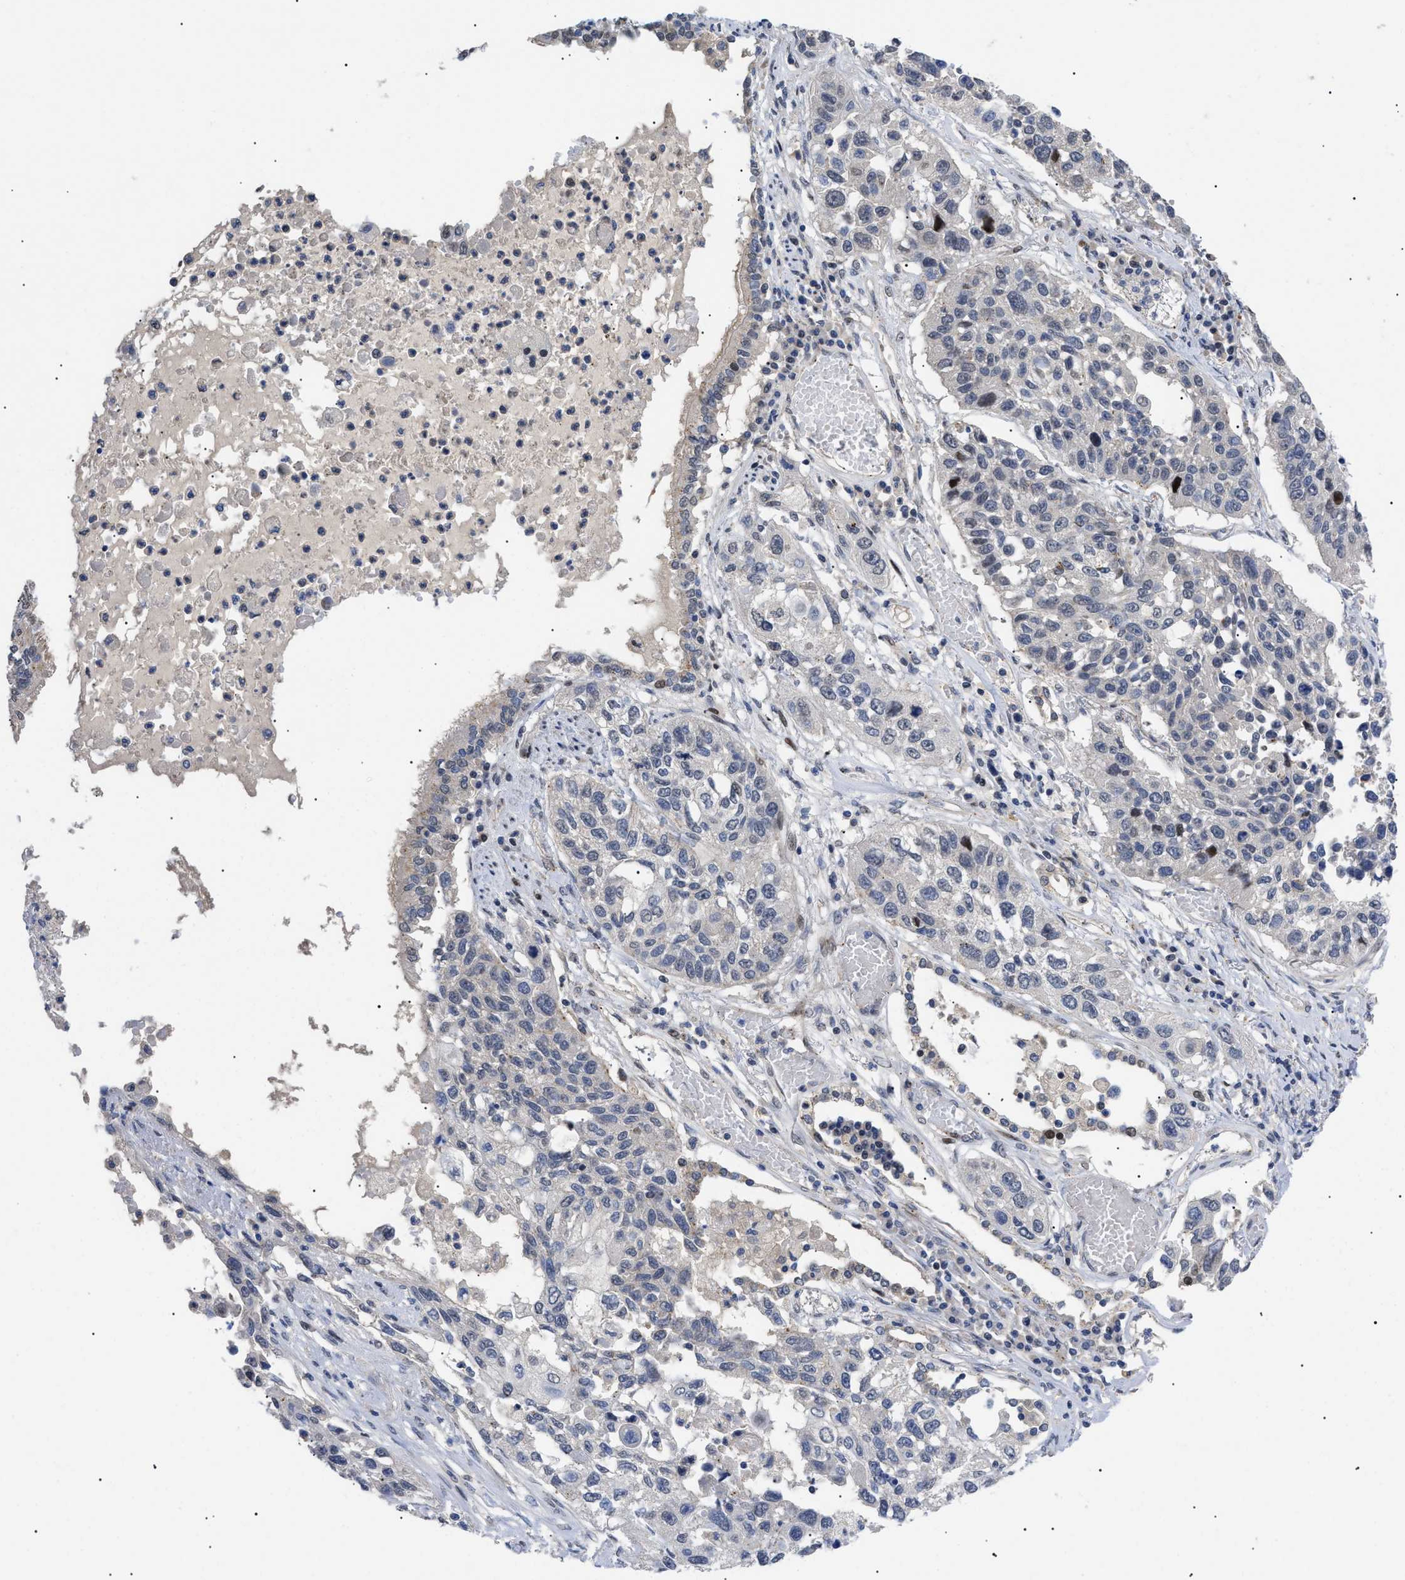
{"staining": {"intensity": "negative", "quantity": "none", "location": "none"}, "tissue": "lung cancer", "cell_type": "Tumor cells", "image_type": "cancer", "snomed": [{"axis": "morphology", "description": "Squamous cell carcinoma, NOS"}, {"axis": "topography", "description": "Lung"}], "caption": "Protein analysis of lung cancer (squamous cell carcinoma) exhibits no significant expression in tumor cells.", "gene": "SFXN5", "patient": {"sex": "male", "age": 71}}